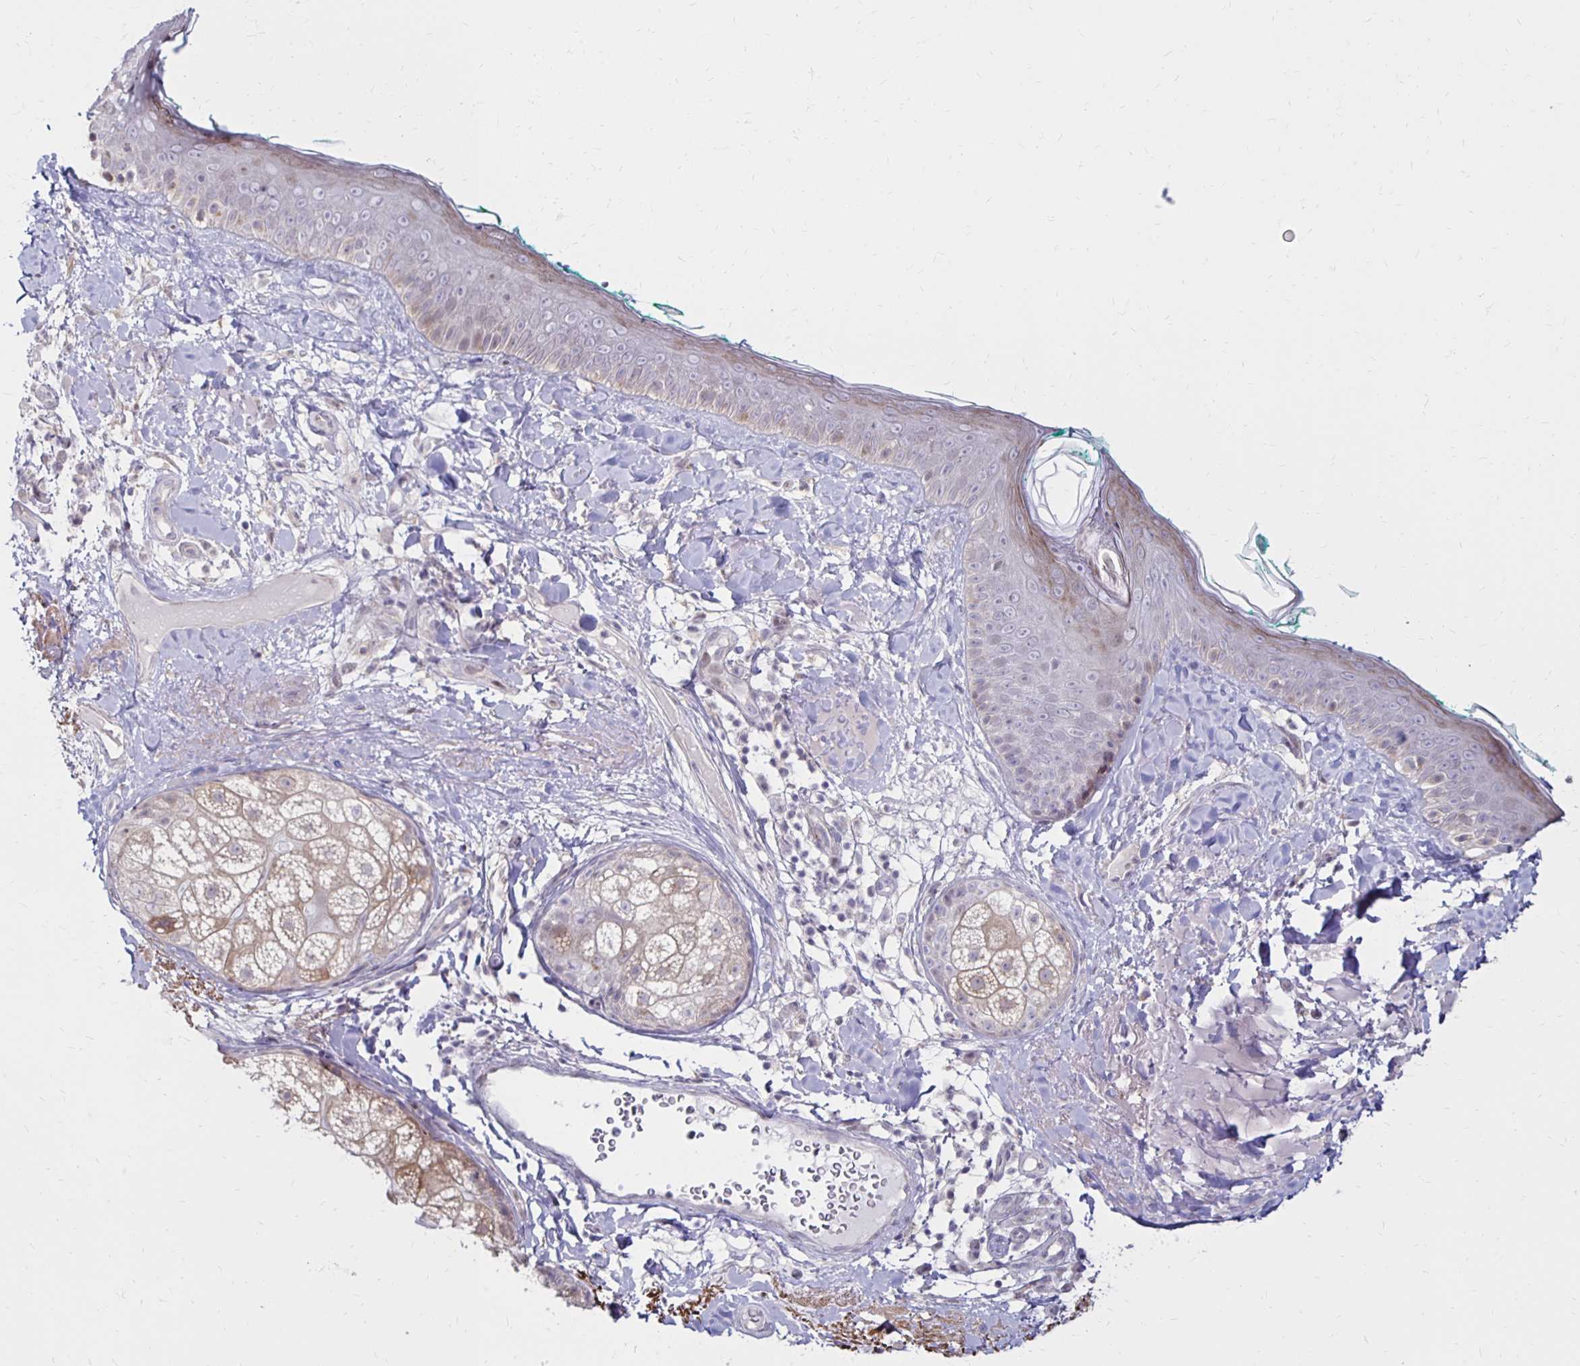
{"staining": {"intensity": "negative", "quantity": "none", "location": "none"}, "tissue": "skin", "cell_type": "Fibroblasts", "image_type": "normal", "snomed": [{"axis": "morphology", "description": "Normal tissue, NOS"}, {"axis": "topography", "description": "Skin"}], "caption": "IHC of unremarkable skin demonstrates no positivity in fibroblasts.", "gene": "DAGLA", "patient": {"sex": "male", "age": 73}}